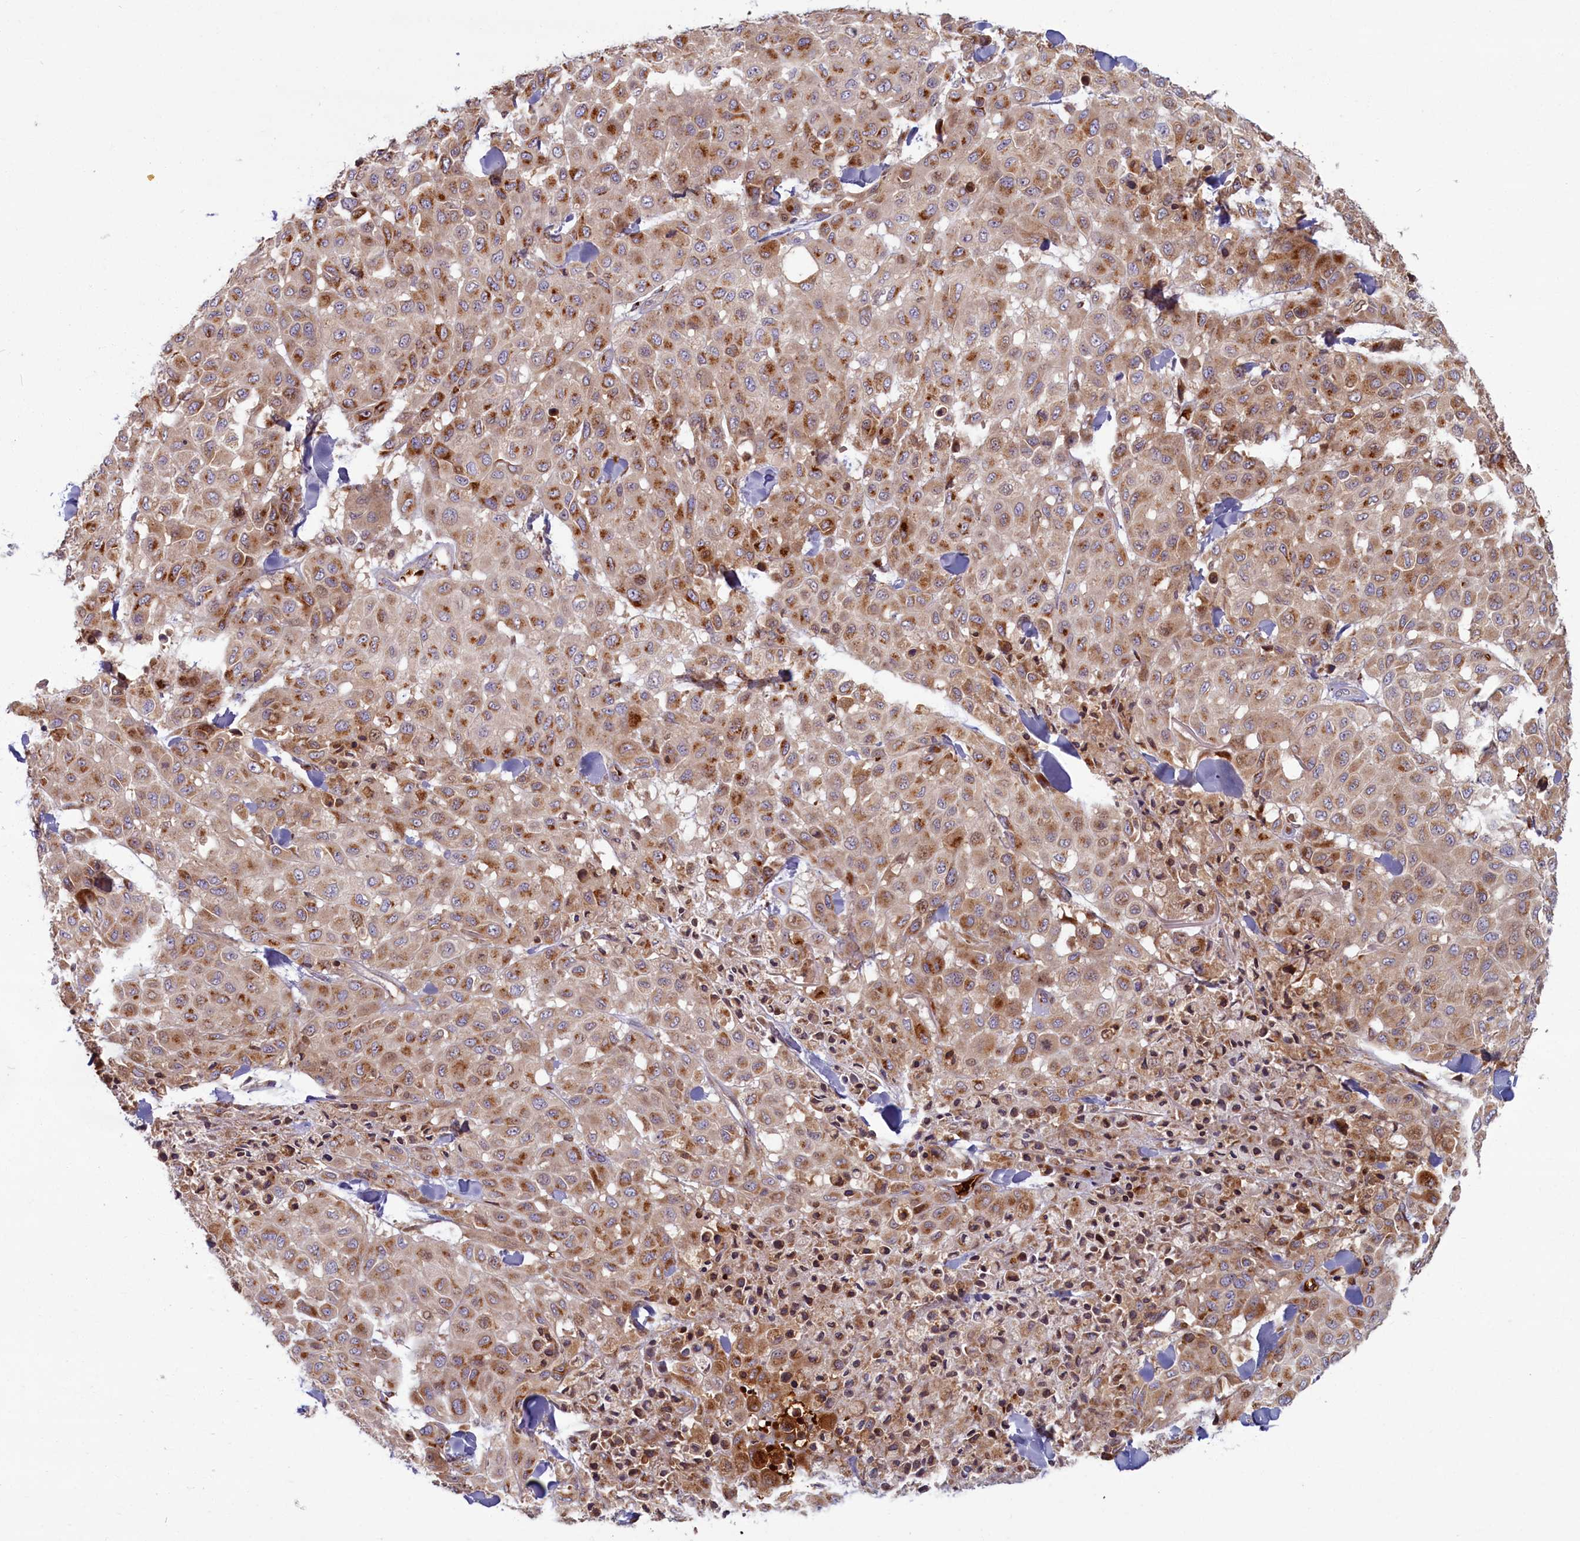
{"staining": {"intensity": "moderate", "quantity": ">75%", "location": "cytoplasmic/membranous"}, "tissue": "melanoma", "cell_type": "Tumor cells", "image_type": "cancer", "snomed": [{"axis": "morphology", "description": "Malignant melanoma, Metastatic site"}, {"axis": "topography", "description": "Skin"}], "caption": "About >75% of tumor cells in human malignant melanoma (metastatic site) show moderate cytoplasmic/membranous protein expression as visualized by brown immunohistochemical staining.", "gene": "BLVRB", "patient": {"sex": "female", "age": 81}}